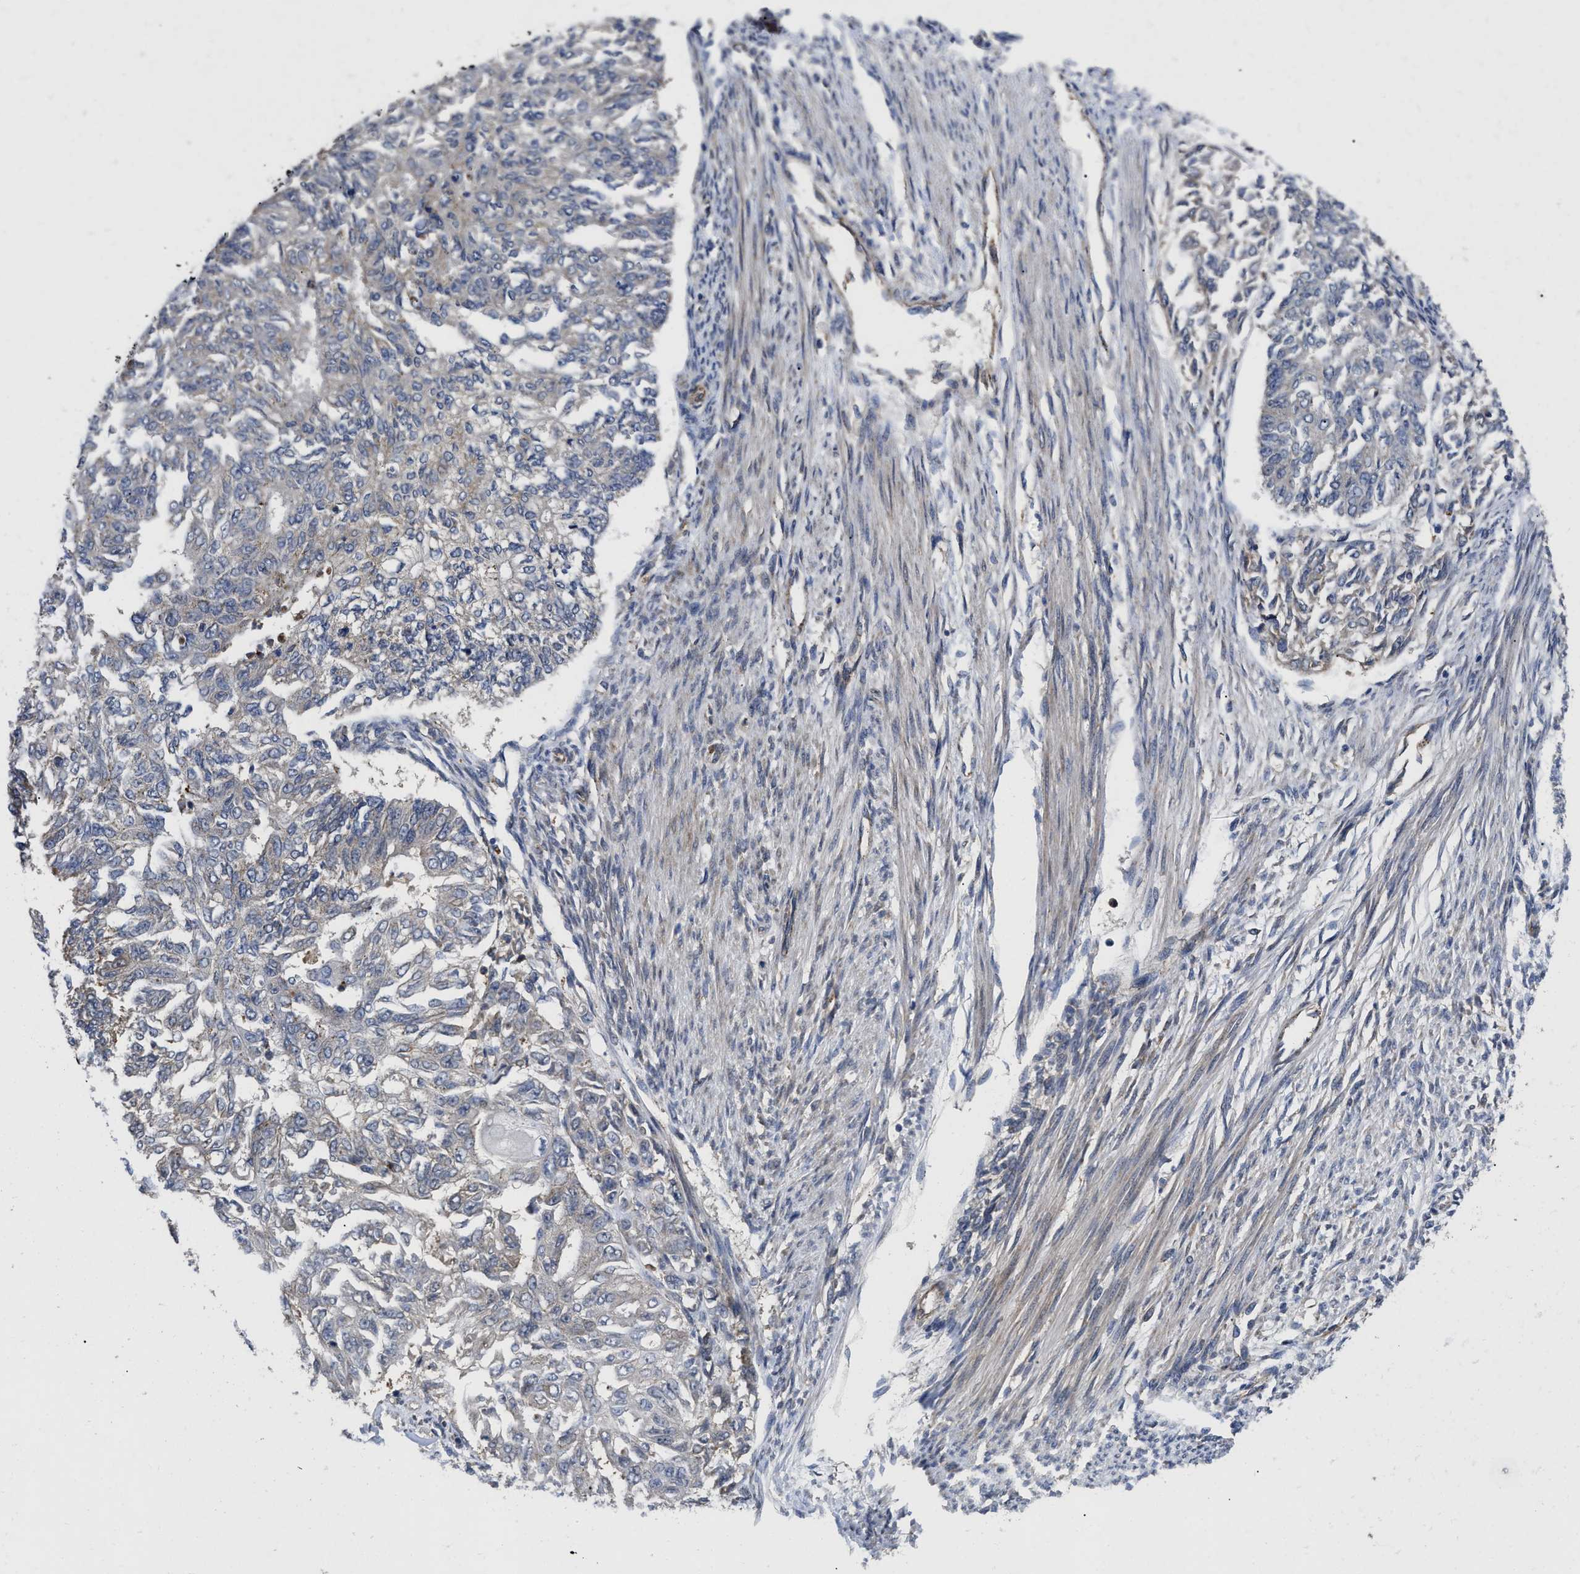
{"staining": {"intensity": "negative", "quantity": "none", "location": "none"}, "tissue": "endometrial cancer", "cell_type": "Tumor cells", "image_type": "cancer", "snomed": [{"axis": "morphology", "description": "Adenocarcinoma, NOS"}, {"axis": "topography", "description": "Endometrium"}], "caption": "High magnification brightfield microscopy of endometrial cancer (adenocarcinoma) stained with DAB (3,3'-diaminobenzidine) (brown) and counterstained with hematoxylin (blue): tumor cells show no significant positivity.", "gene": "PKD2", "patient": {"sex": "female", "age": 32}}